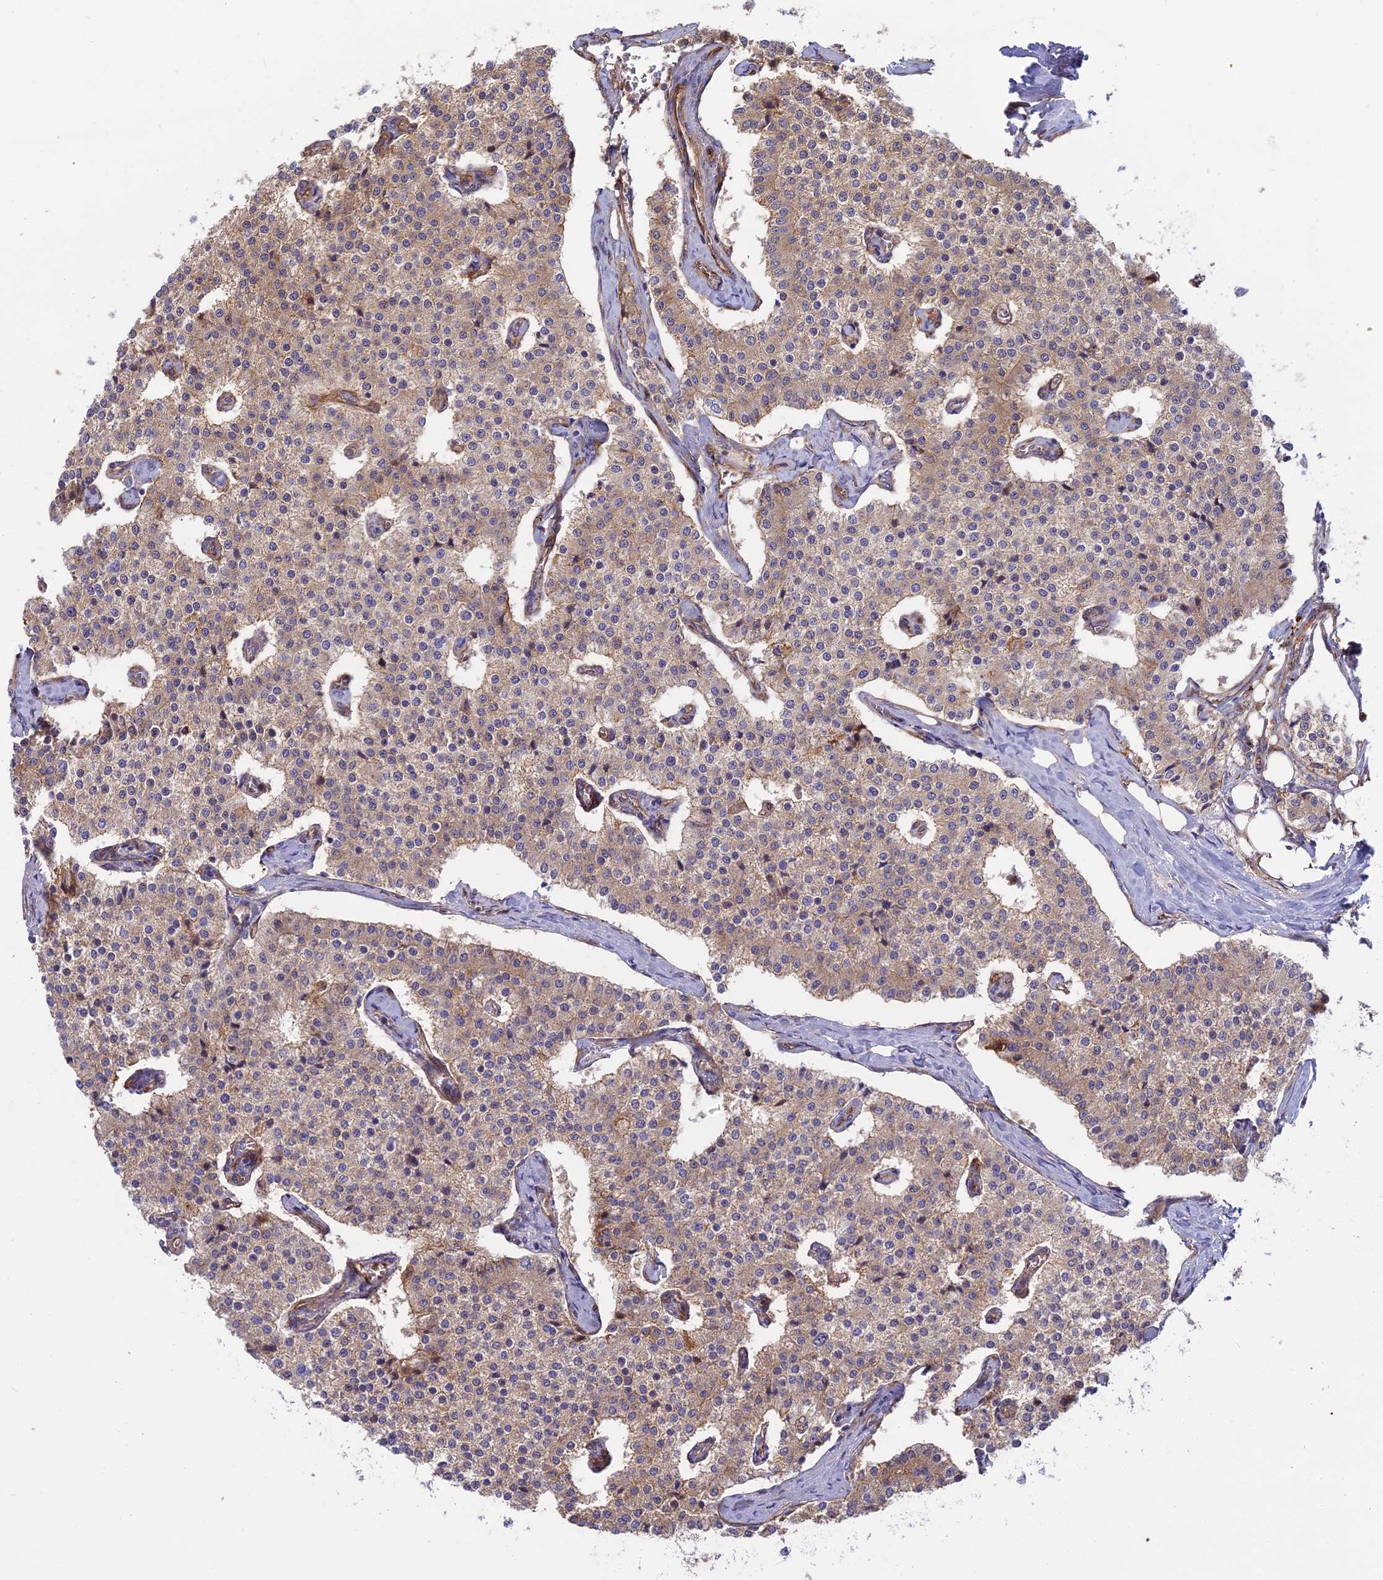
{"staining": {"intensity": "moderate", "quantity": "25%-75%", "location": "cytoplasmic/membranous"}, "tissue": "carcinoid", "cell_type": "Tumor cells", "image_type": "cancer", "snomed": [{"axis": "morphology", "description": "Carcinoid, malignant, NOS"}, {"axis": "topography", "description": "Colon"}], "caption": "Protein staining of carcinoid (malignant) tissue exhibits moderate cytoplasmic/membranous staining in approximately 25%-75% of tumor cells.", "gene": "CNBD2", "patient": {"sex": "female", "age": 52}}